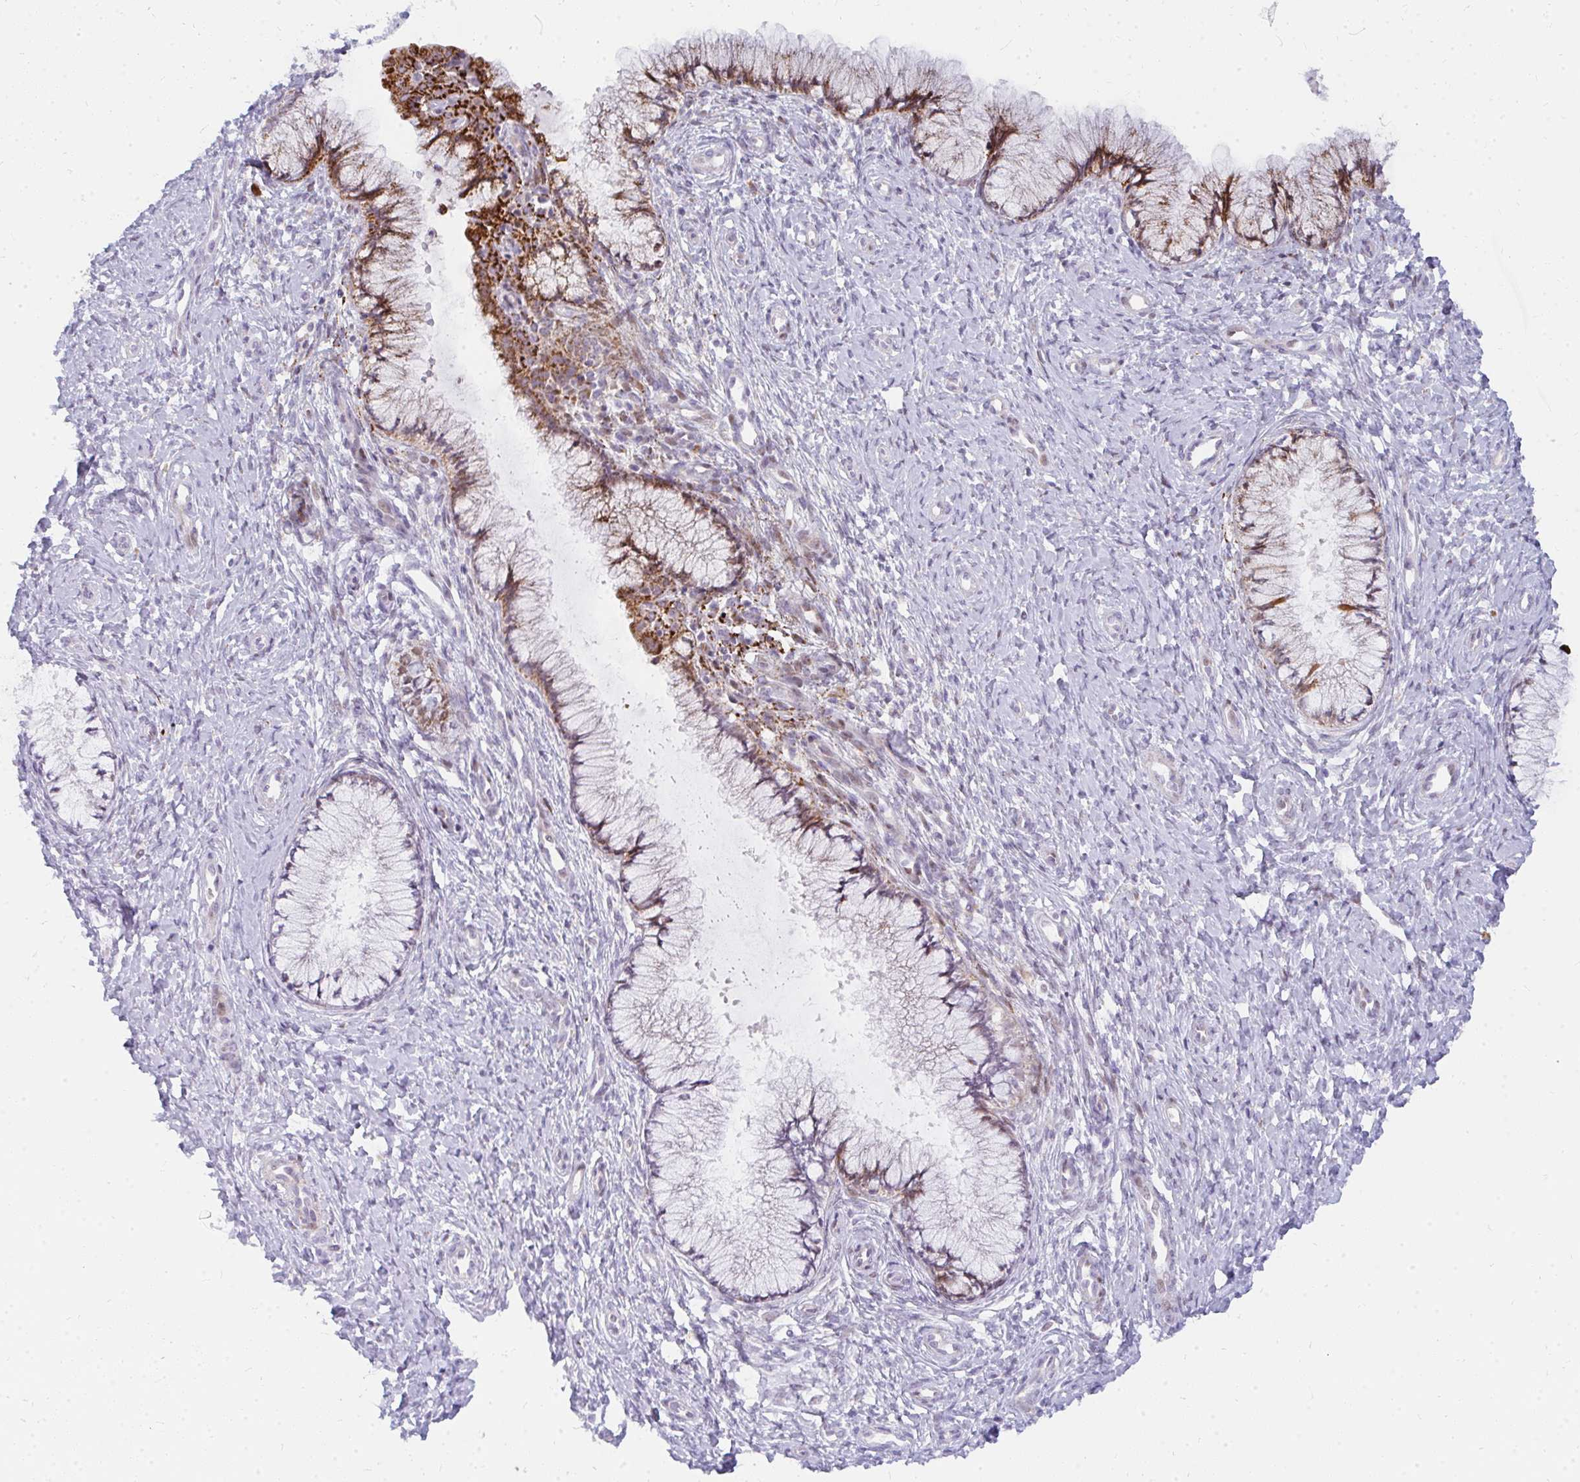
{"staining": {"intensity": "strong", "quantity": "<25%", "location": "cytoplasmic/membranous"}, "tissue": "cervix", "cell_type": "Glandular cells", "image_type": "normal", "snomed": [{"axis": "morphology", "description": "Normal tissue, NOS"}, {"axis": "topography", "description": "Cervix"}], "caption": "A histopathology image of human cervix stained for a protein demonstrates strong cytoplasmic/membranous brown staining in glandular cells.", "gene": "PLA2G5", "patient": {"sex": "female", "age": 37}}